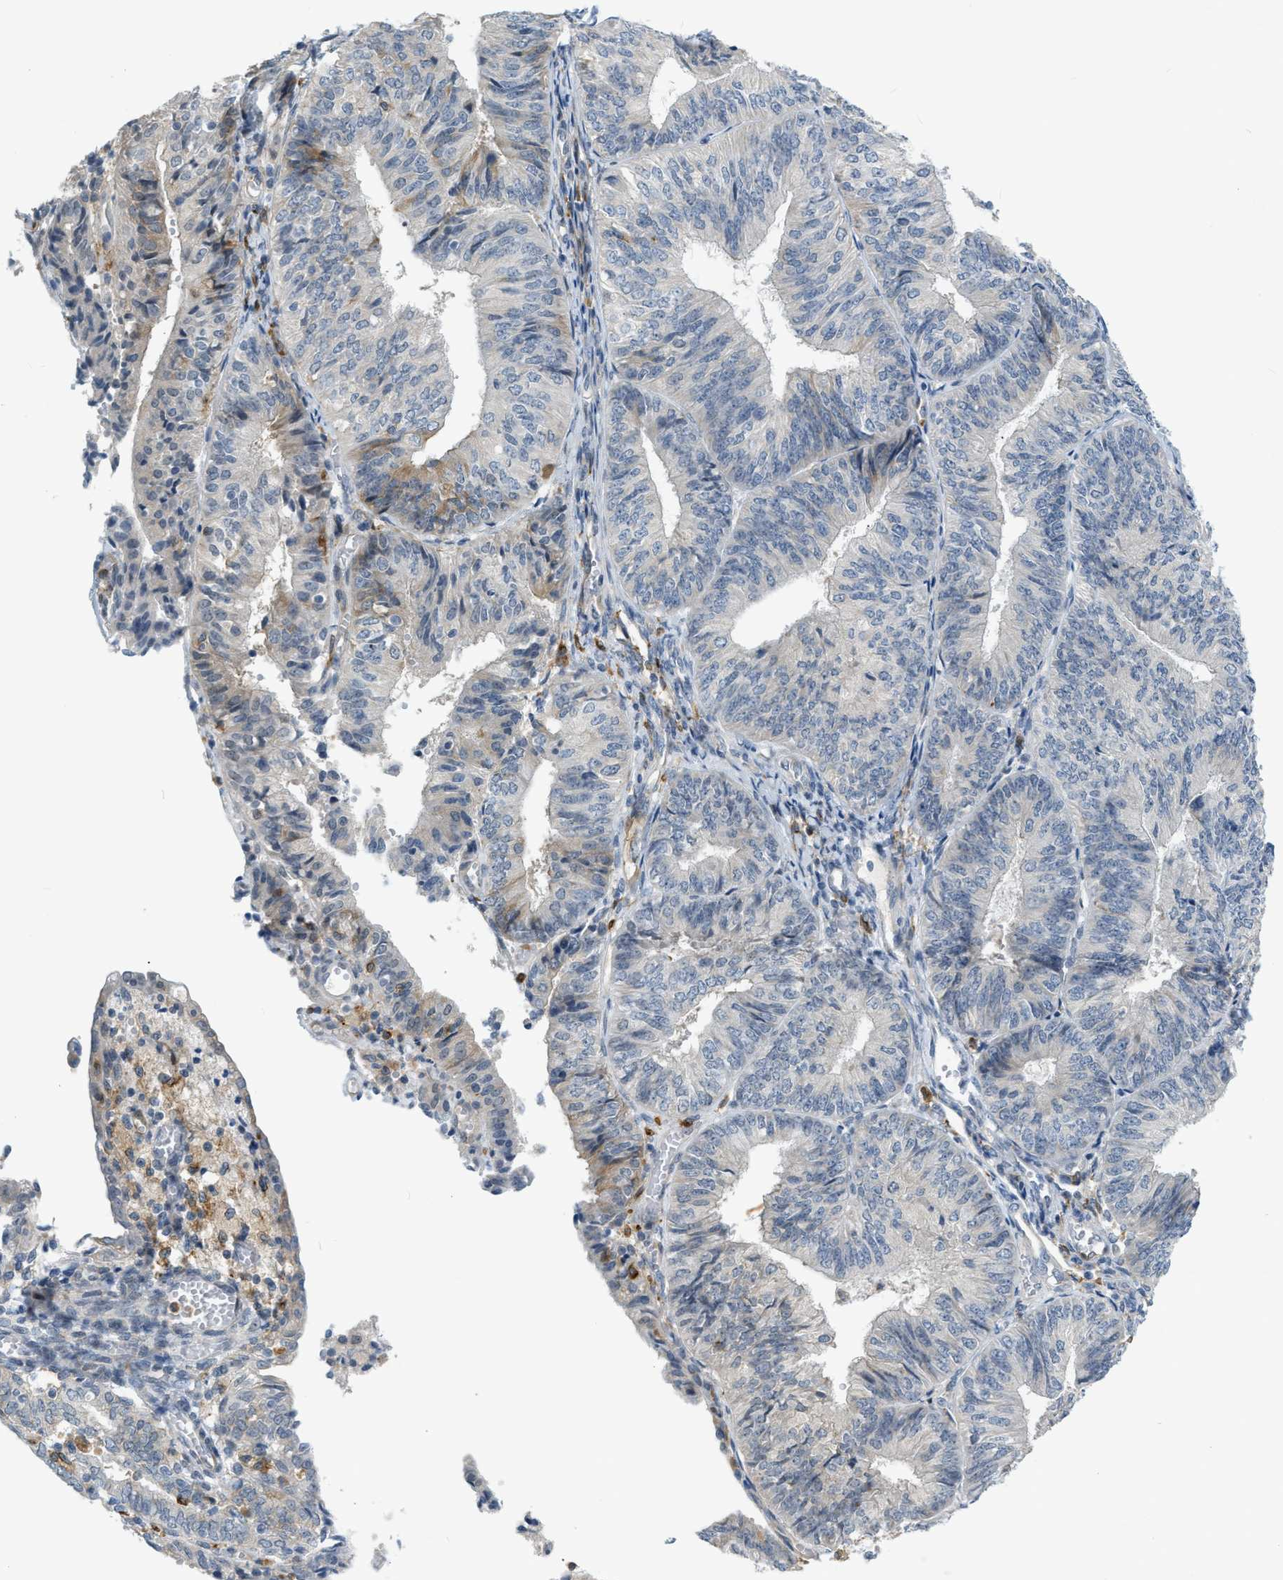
{"staining": {"intensity": "negative", "quantity": "none", "location": "none"}, "tissue": "endometrial cancer", "cell_type": "Tumor cells", "image_type": "cancer", "snomed": [{"axis": "morphology", "description": "Adenocarcinoma, NOS"}, {"axis": "topography", "description": "Endometrium"}], "caption": "Immunohistochemistry photomicrograph of neoplastic tissue: endometrial cancer (adenocarcinoma) stained with DAB exhibits no significant protein staining in tumor cells.", "gene": "ZNF408", "patient": {"sex": "female", "age": 58}}